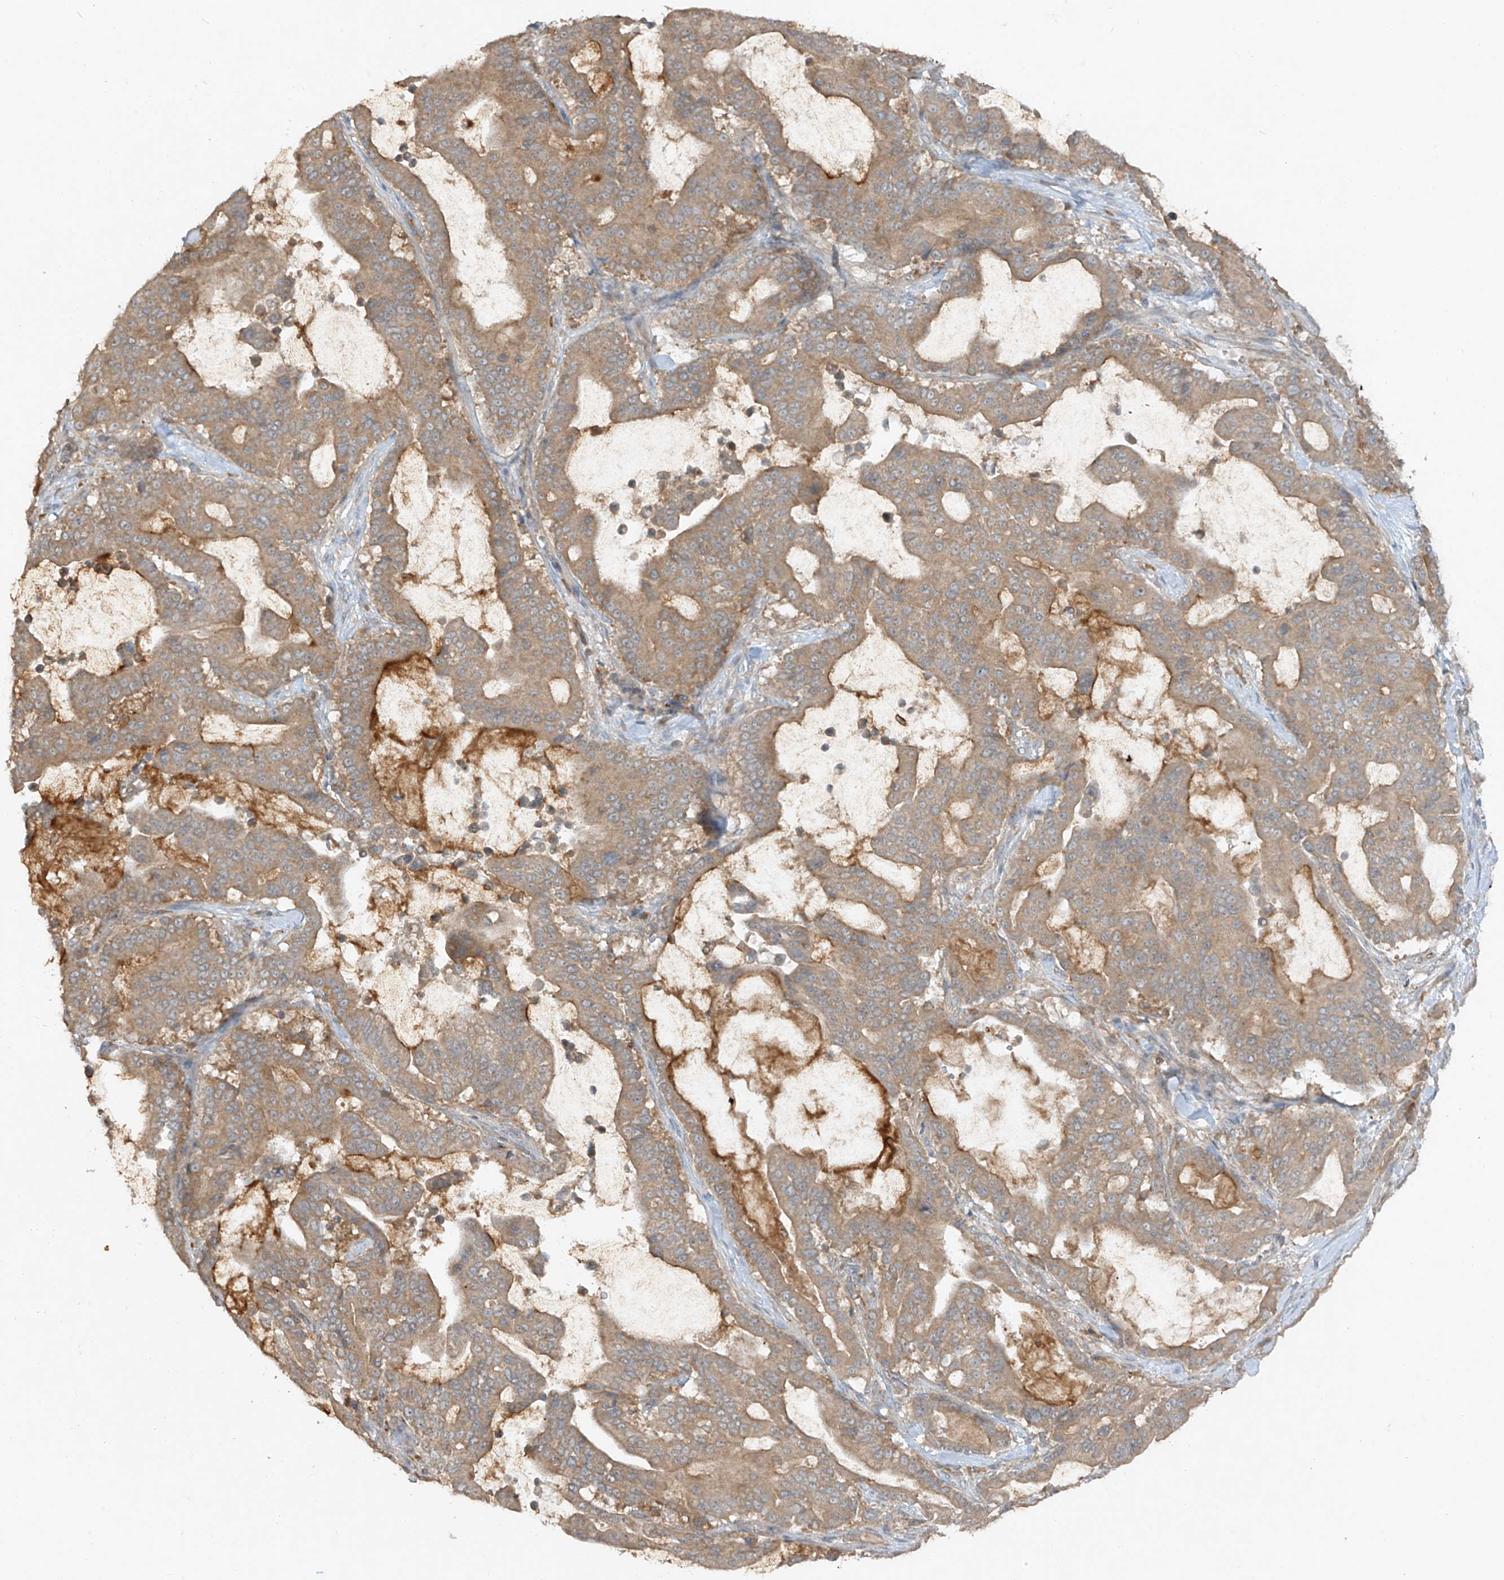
{"staining": {"intensity": "moderate", "quantity": ">75%", "location": "cytoplasmic/membranous"}, "tissue": "pancreatic cancer", "cell_type": "Tumor cells", "image_type": "cancer", "snomed": [{"axis": "morphology", "description": "Adenocarcinoma, NOS"}, {"axis": "topography", "description": "Pancreas"}], "caption": "This micrograph displays immunohistochemistry (IHC) staining of human pancreatic adenocarcinoma, with medium moderate cytoplasmic/membranous expression in about >75% of tumor cells.", "gene": "LDAH", "patient": {"sex": "male", "age": 63}}